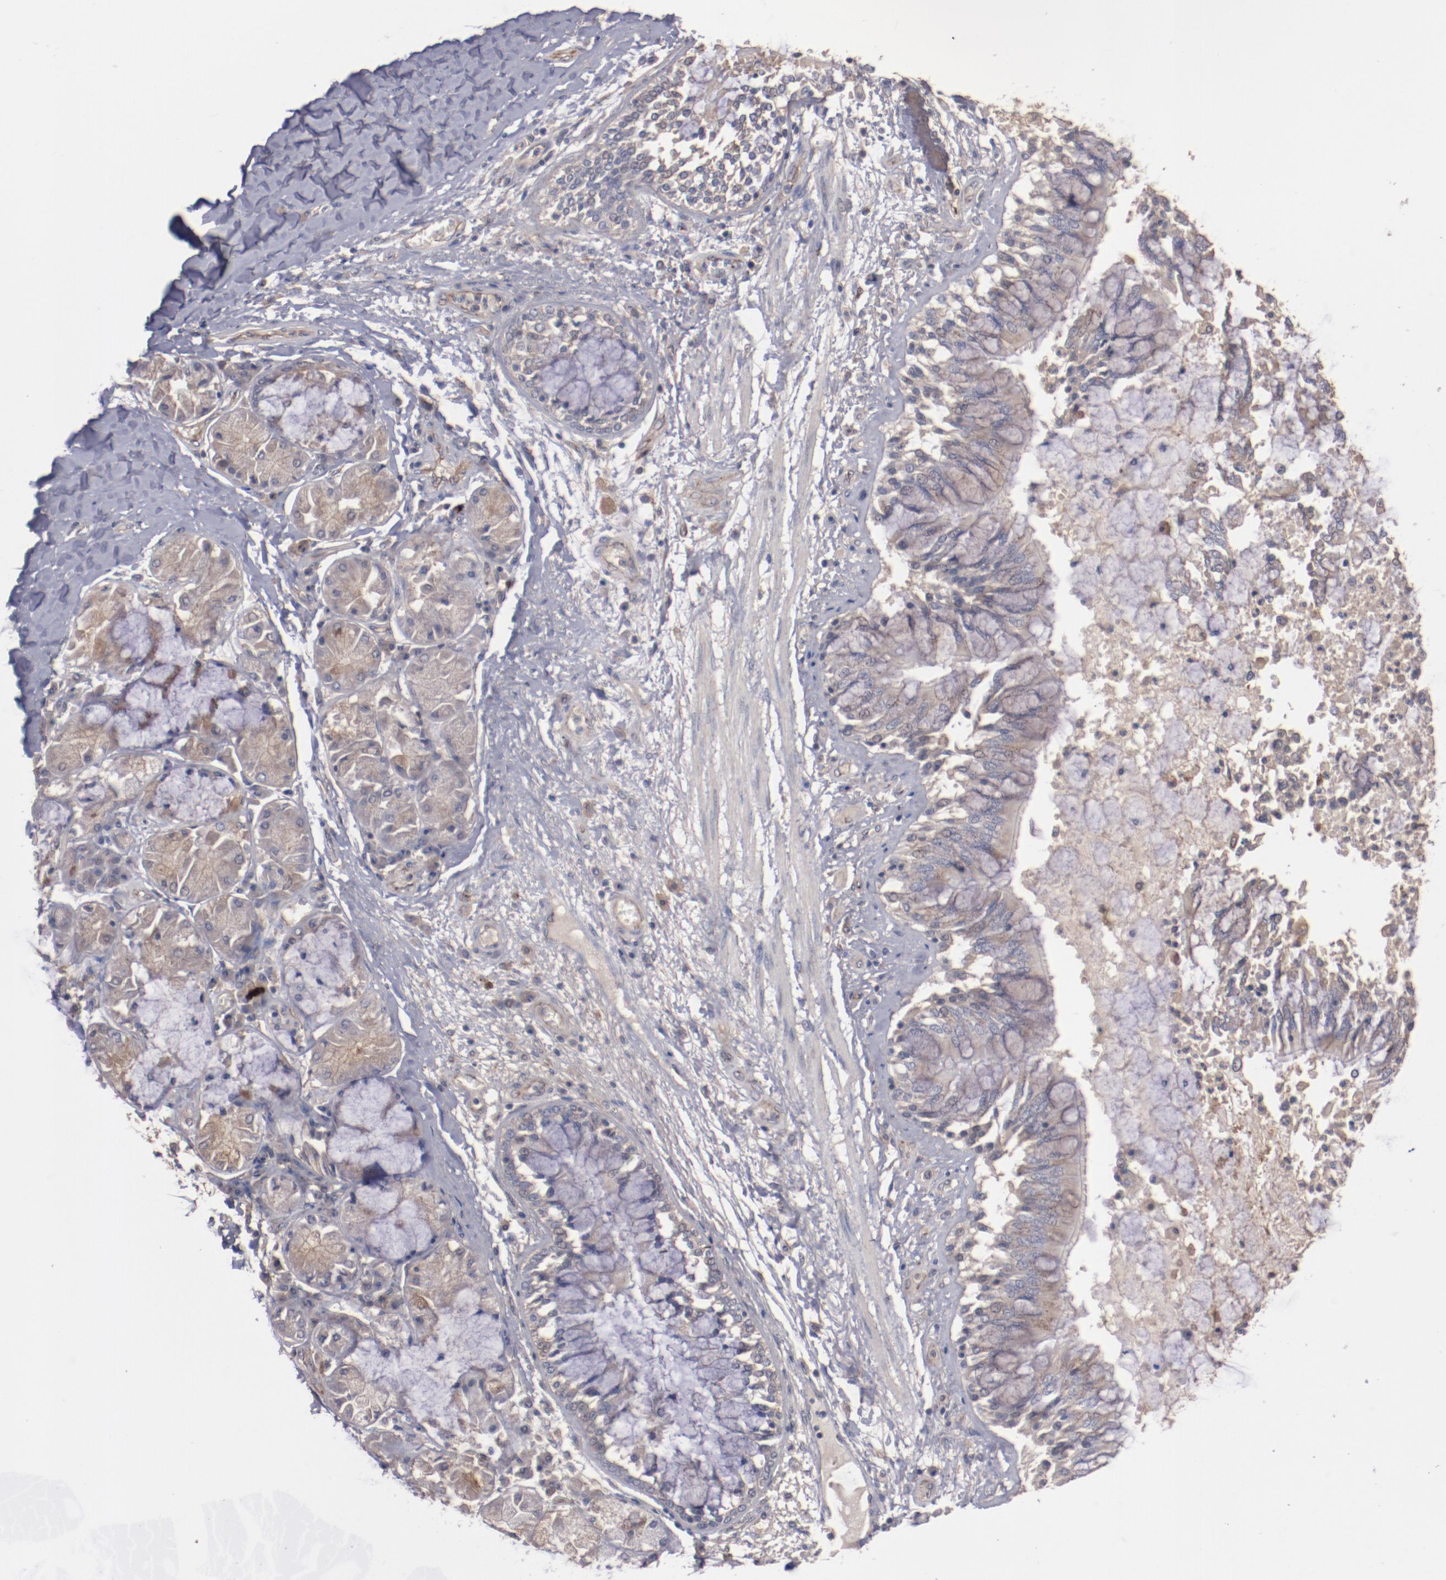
{"staining": {"intensity": "weak", "quantity": ">75%", "location": "cytoplasmic/membranous"}, "tissue": "bronchus", "cell_type": "Respiratory epithelial cells", "image_type": "normal", "snomed": [{"axis": "morphology", "description": "Normal tissue, NOS"}, {"axis": "topography", "description": "Cartilage tissue"}, {"axis": "topography", "description": "Bronchus"}, {"axis": "topography", "description": "Lung"}], "caption": "Protein staining of unremarkable bronchus exhibits weak cytoplasmic/membranous positivity in approximately >75% of respiratory epithelial cells. (DAB IHC with brightfield microscopy, high magnification).", "gene": "DIPK2B", "patient": {"sex": "female", "age": 49}}